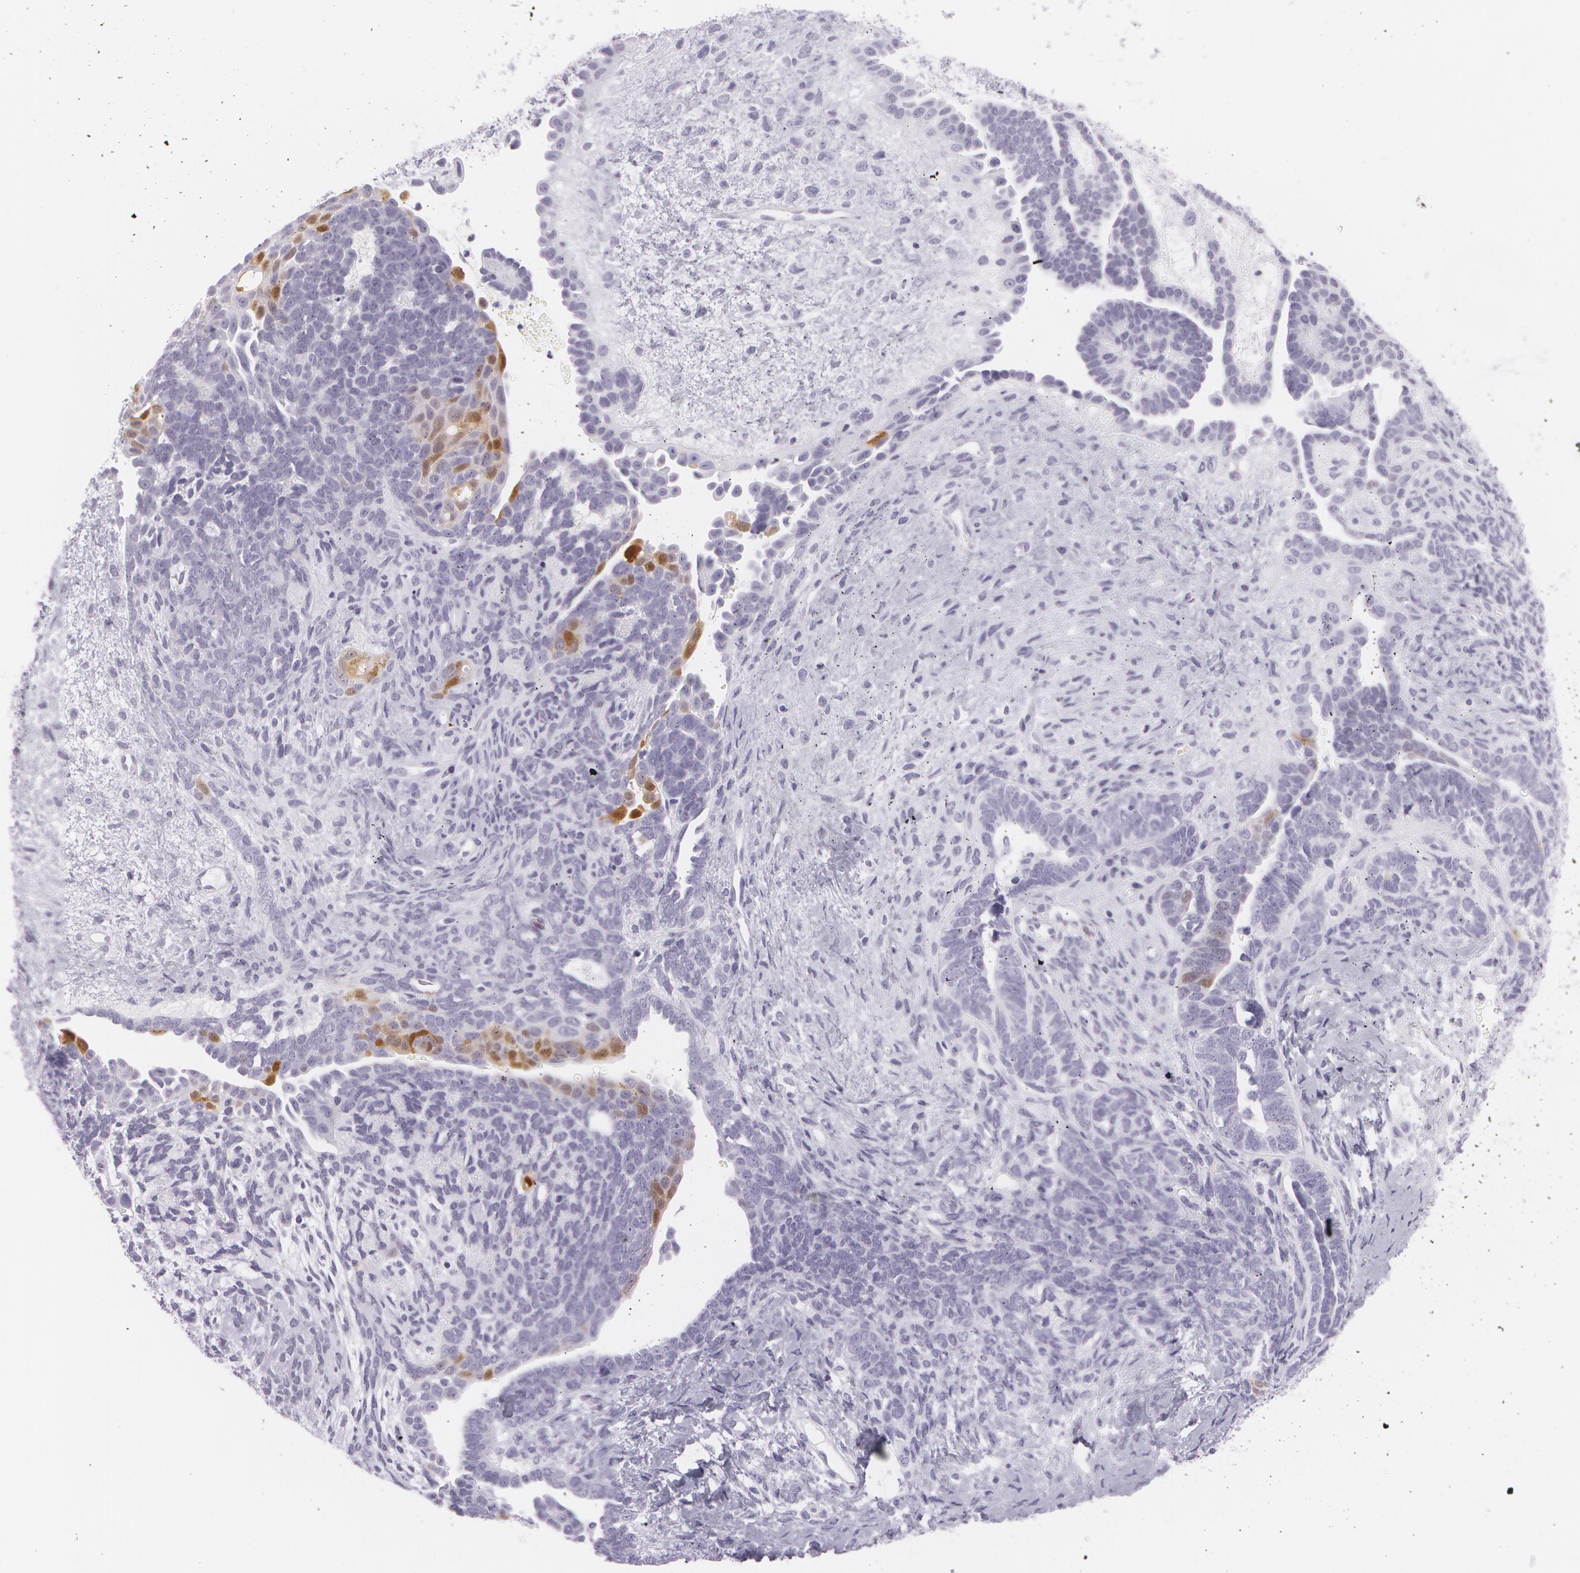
{"staining": {"intensity": "moderate", "quantity": "<25%", "location": "cytoplasmic/membranous,nuclear"}, "tissue": "endometrial cancer", "cell_type": "Tumor cells", "image_type": "cancer", "snomed": [{"axis": "morphology", "description": "Neoplasm, malignant, NOS"}, {"axis": "topography", "description": "Endometrium"}], "caption": "High-power microscopy captured an immunohistochemistry (IHC) photomicrograph of endometrial cancer (neoplasm (malignant)), revealing moderate cytoplasmic/membranous and nuclear staining in approximately <25% of tumor cells.", "gene": "SNCG", "patient": {"sex": "female", "age": 74}}